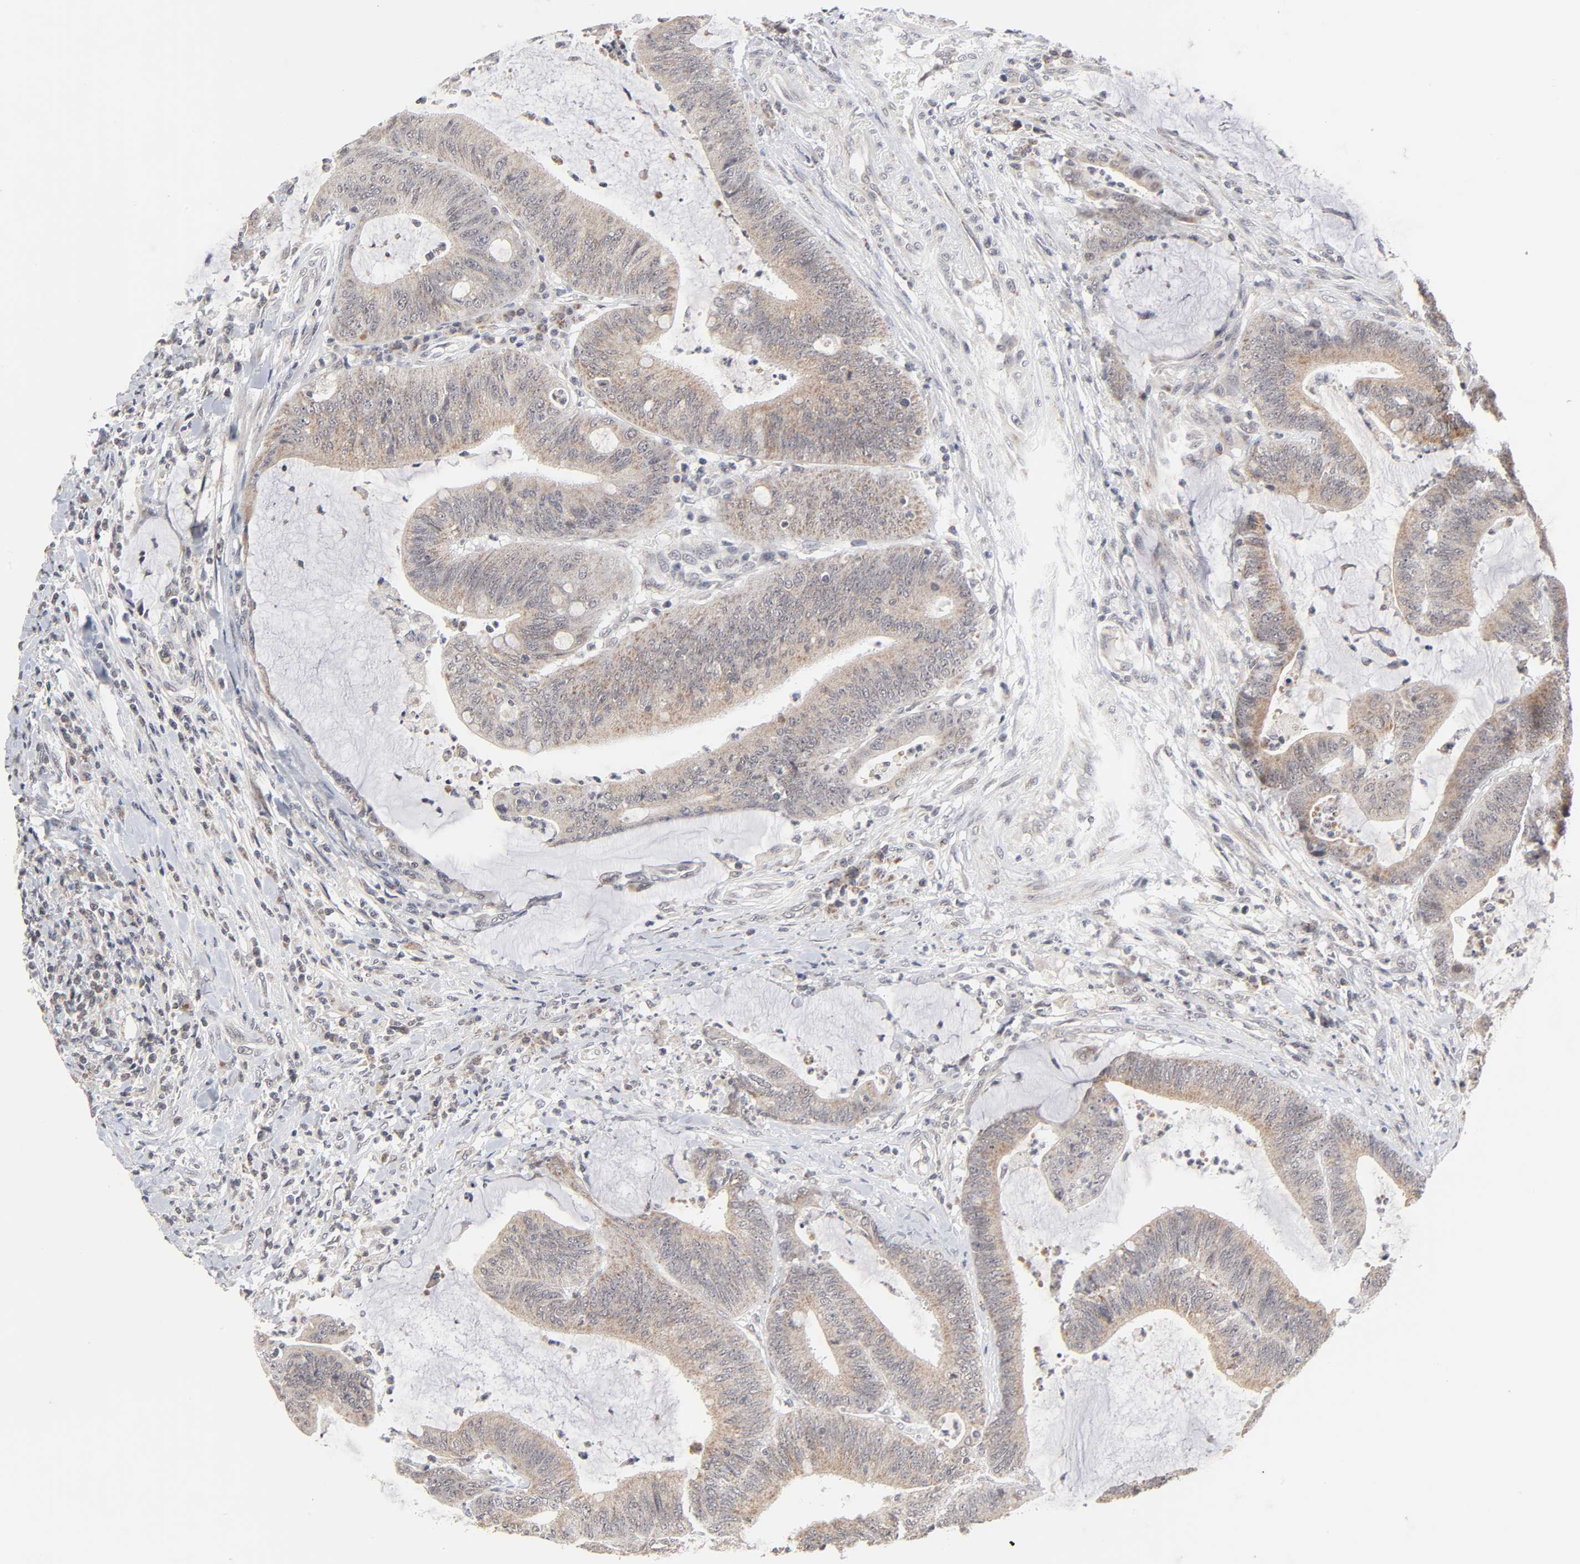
{"staining": {"intensity": "moderate", "quantity": ">75%", "location": "cytoplasmic/membranous"}, "tissue": "colorectal cancer", "cell_type": "Tumor cells", "image_type": "cancer", "snomed": [{"axis": "morphology", "description": "Adenocarcinoma, NOS"}, {"axis": "topography", "description": "Rectum"}], "caption": "Immunohistochemistry (DAB) staining of adenocarcinoma (colorectal) exhibits moderate cytoplasmic/membranous protein expression in about >75% of tumor cells.", "gene": "AUH", "patient": {"sex": "female", "age": 66}}